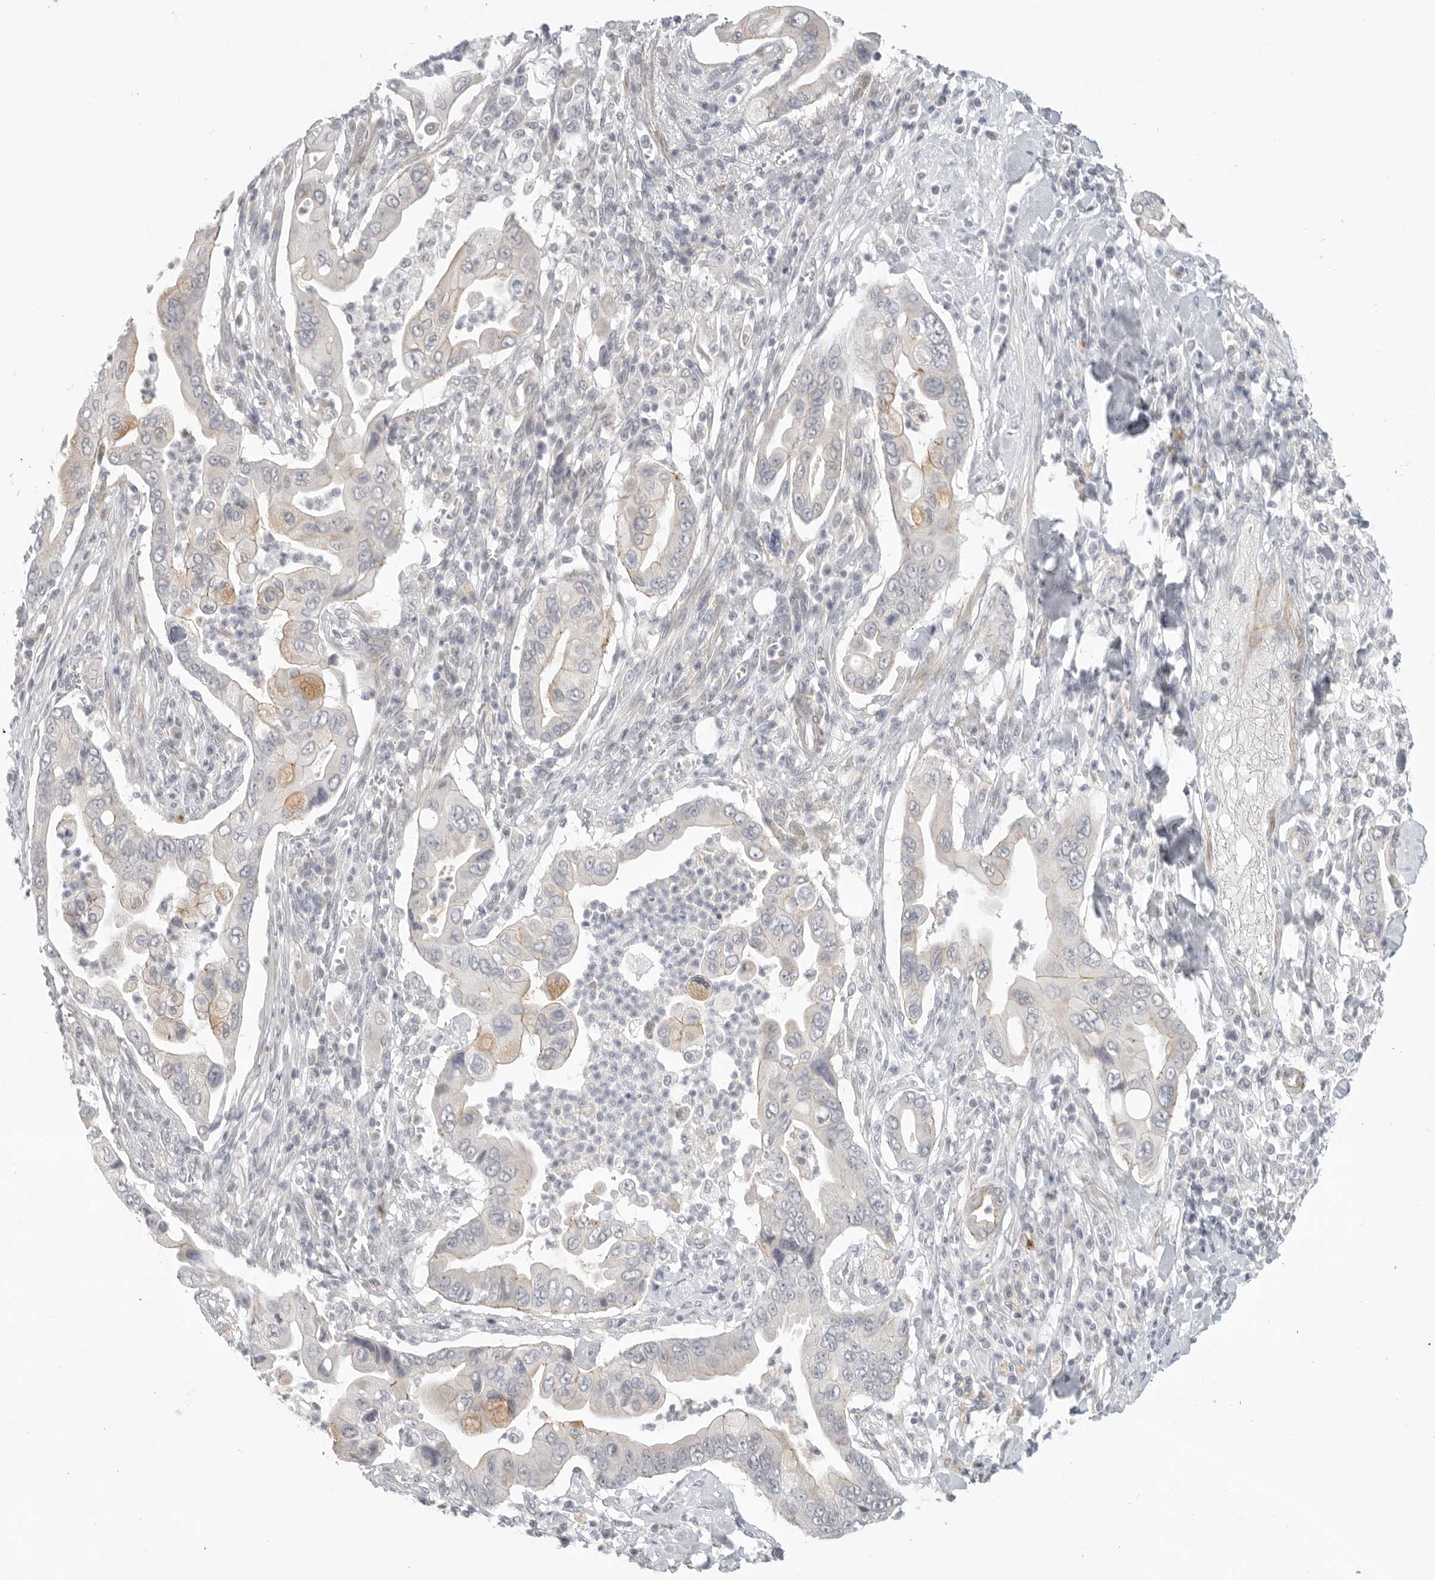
{"staining": {"intensity": "weak", "quantity": "<25%", "location": "cytoplasmic/membranous"}, "tissue": "pancreatic cancer", "cell_type": "Tumor cells", "image_type": "cancer", "snomed": [{"axis": "morphology", "description": "Adenocarcinoma, NOS"}, {"axis": "topography", "description": "Pancreas"}], "caption": "Tumor cells show no significant staining in pancreatic cancer. (DAB IHC visualized using brightfield microscopy, high magnification).", "gene": "STAB2", "patient": {"sex": "male", "age": 78}}